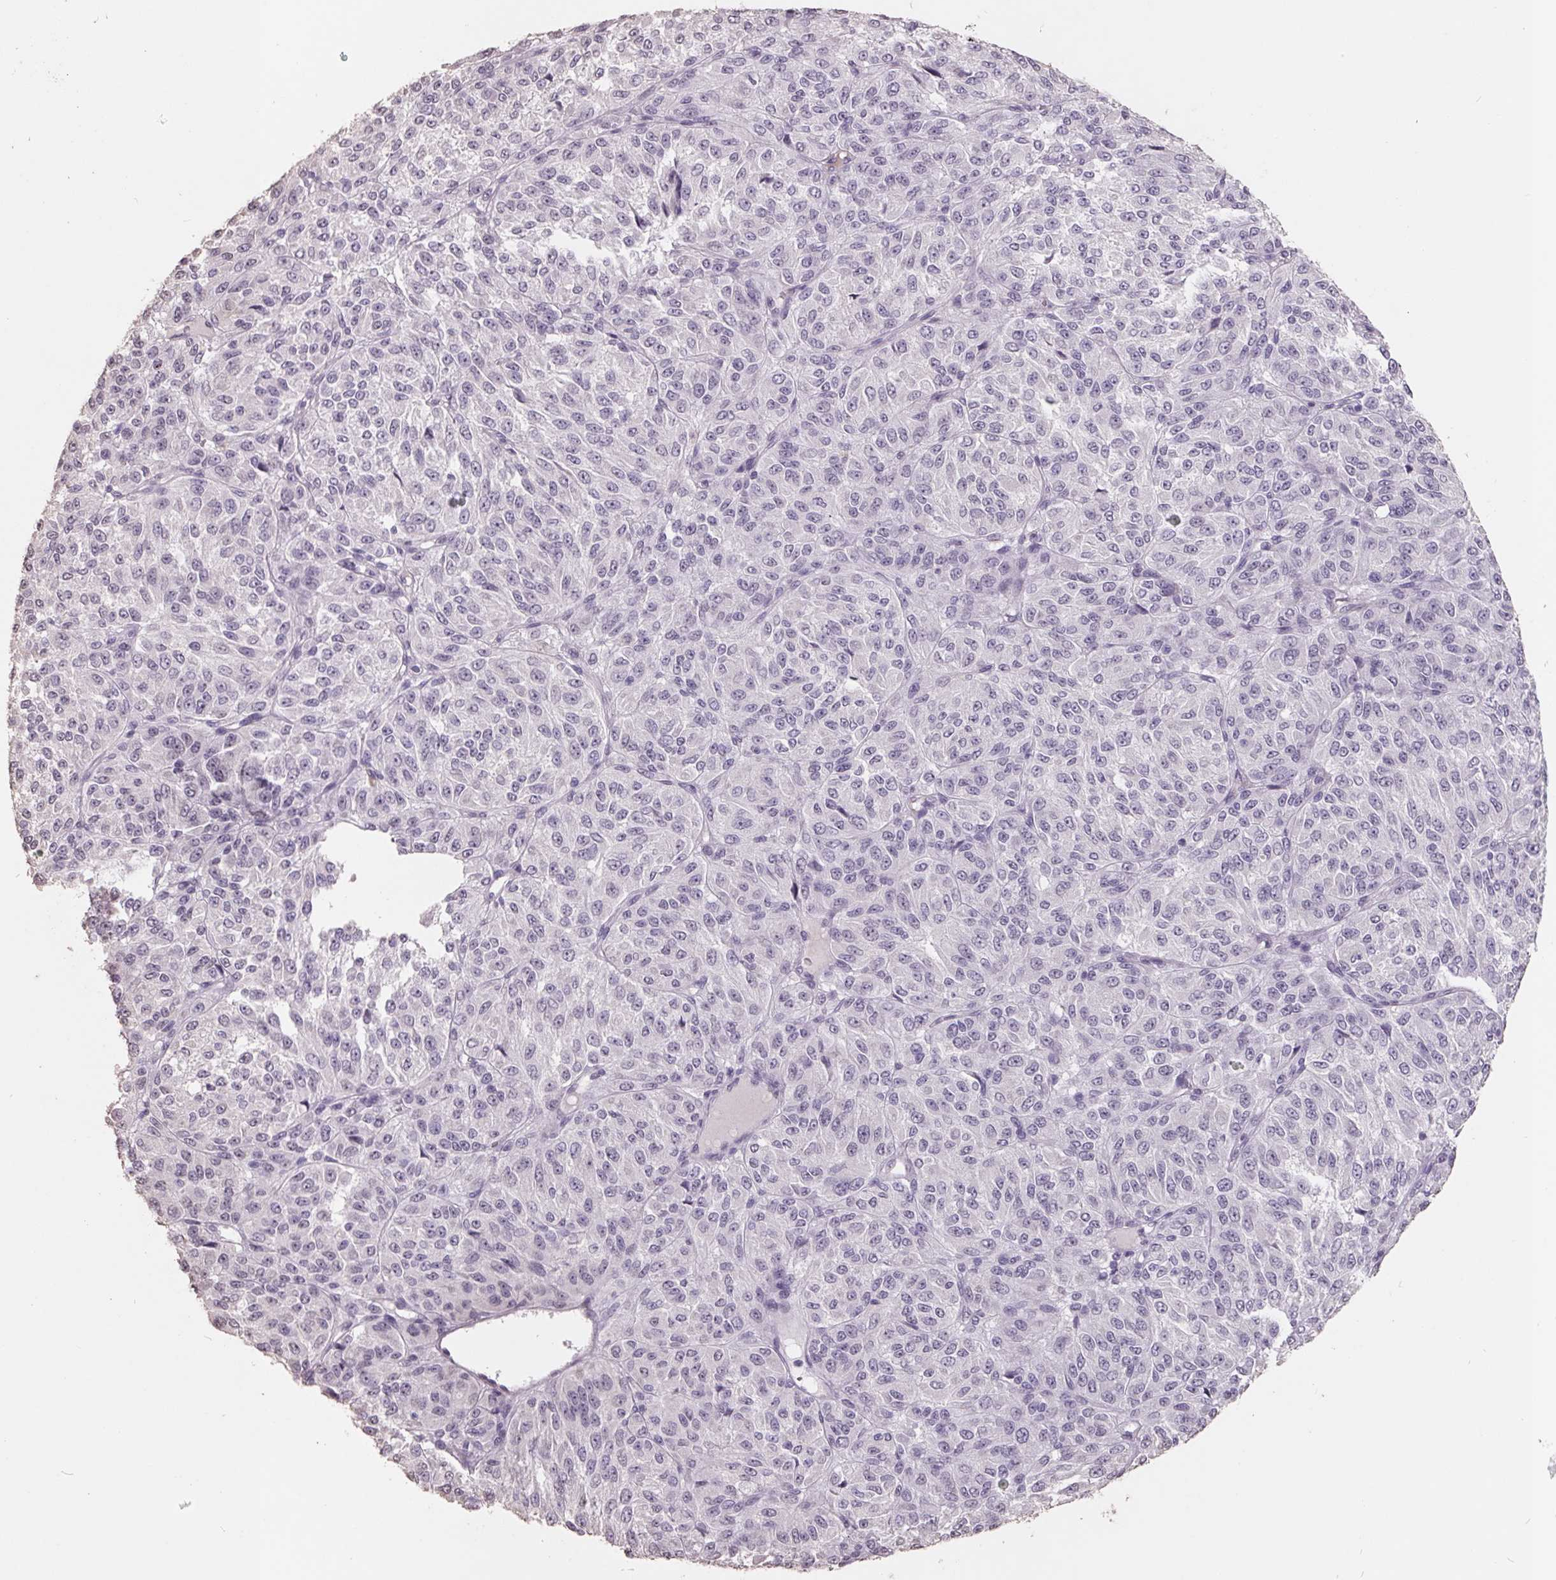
{"staining": {"intensity": "negative", "quantity": "none", "location": "none"}, "tissue": "melanoma", "cell_type": "Tumor cells", "image_type": "cancer", "snomed": [{"axis": "morphology", "description": "Malignant melanoma, Metastatic site"}, {"axis": "topography", "description": "Brain"}], "caption": "The micrograph shows no staining of tumor cells in melanoma. Nuclei are stained in blue.", "gene": "FTCD", "patient": {"sex": "female", "age": 56}}